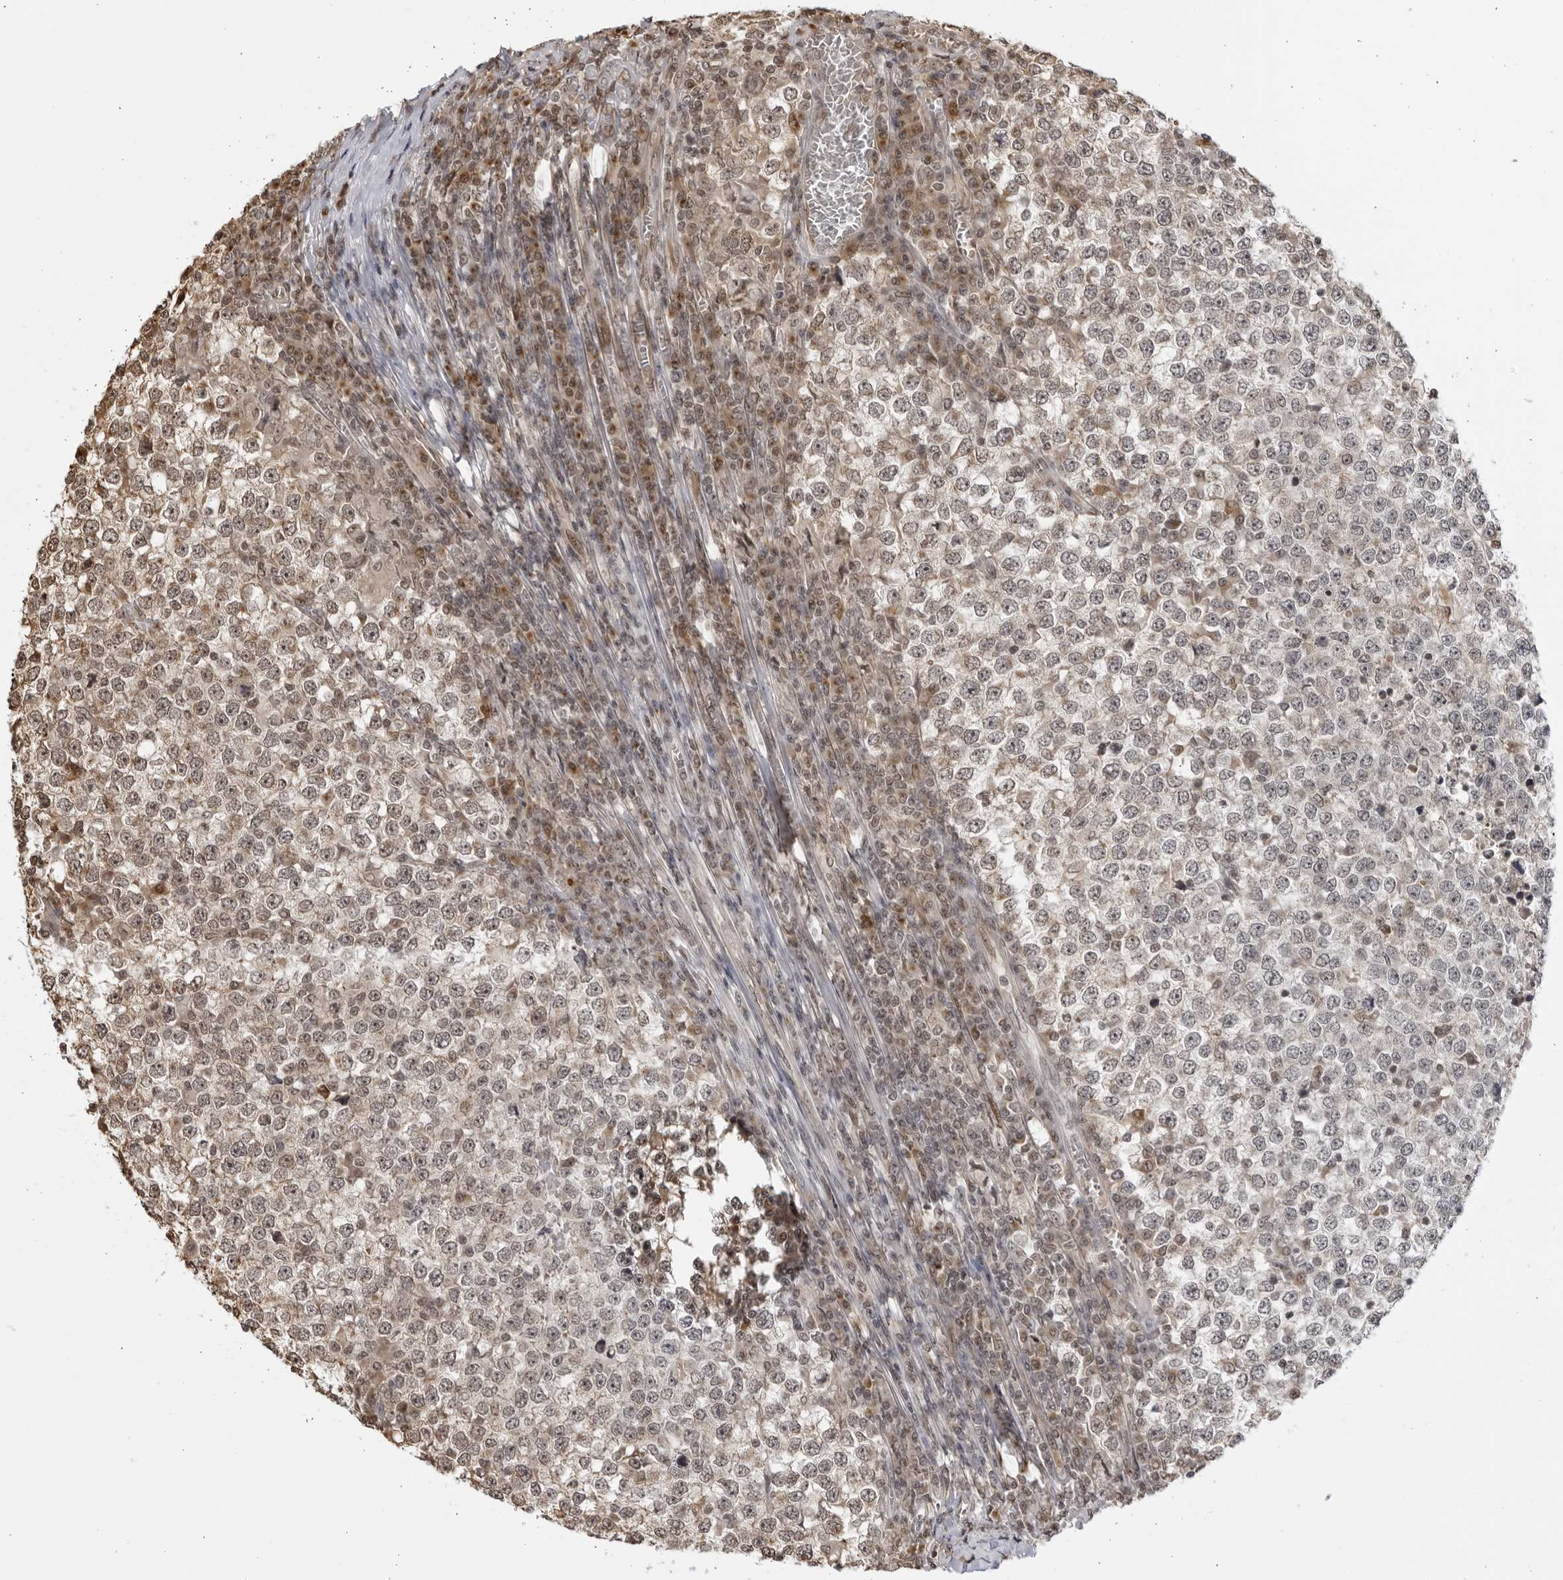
{"staining": {"intensity": "weak", "quantity": "25%-75%", "location": "nuclear"}, "tissue": "testis cancer", "cell_type": "Tumor cells", "image_type": "cancer", "snomed": [{"axis": "morphology", "description": "Seminoma, NOS"}, {"axis": "topography", "description": "Testis"}], "caption": "The immunohistochemical stain shows weak nuclear expression in tumor cells of testis seminoma tissue. The staining is performed using DAB (3,3'-diaminobenzidine) brown chromogen to label protein expression. The nuclei are counter-stained blue using hematoxylin.", "gene": "RASGEF1C", "patient": {"sex": "male", "age": 65}}